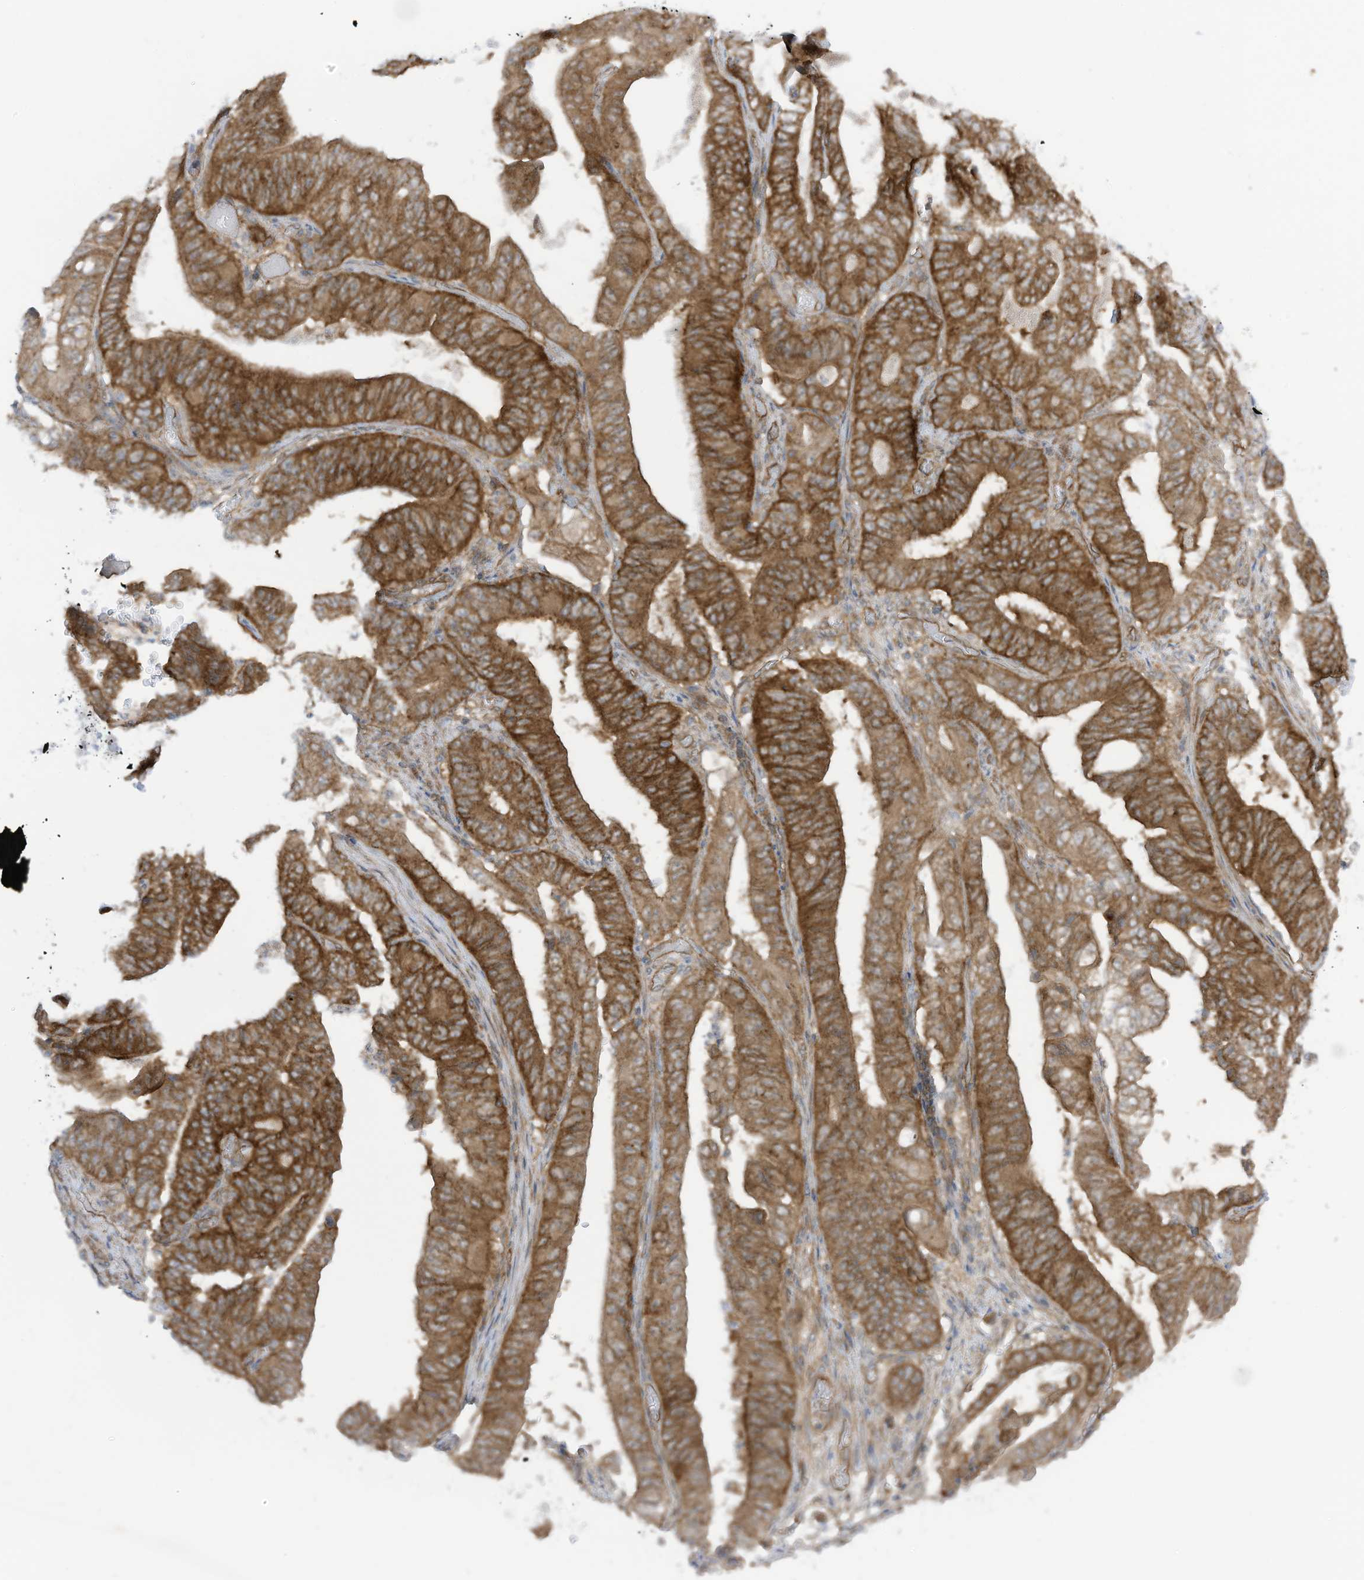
{"staining": {"intensity": "moderate", "quantity": ">75%", "location": "cytoplasmic/membranous"}, "tissue": "stomach cancer", "cell_type": "Tumor cells", "image_type": "cancer", "snomed": [{"axis": "morphology", "description": "Adenocarcinoma, NOS"}, {"axis": "topography", "description": "Stomach"}], "caption": "Tumor cells demonstrate medium levels of moderate cytoplasmic/membranous positivity in about >75% of cells in human adenocarcinoma (stomach).", "gene": "REPS1", "patient": {"sex": "female", "age": 73}}